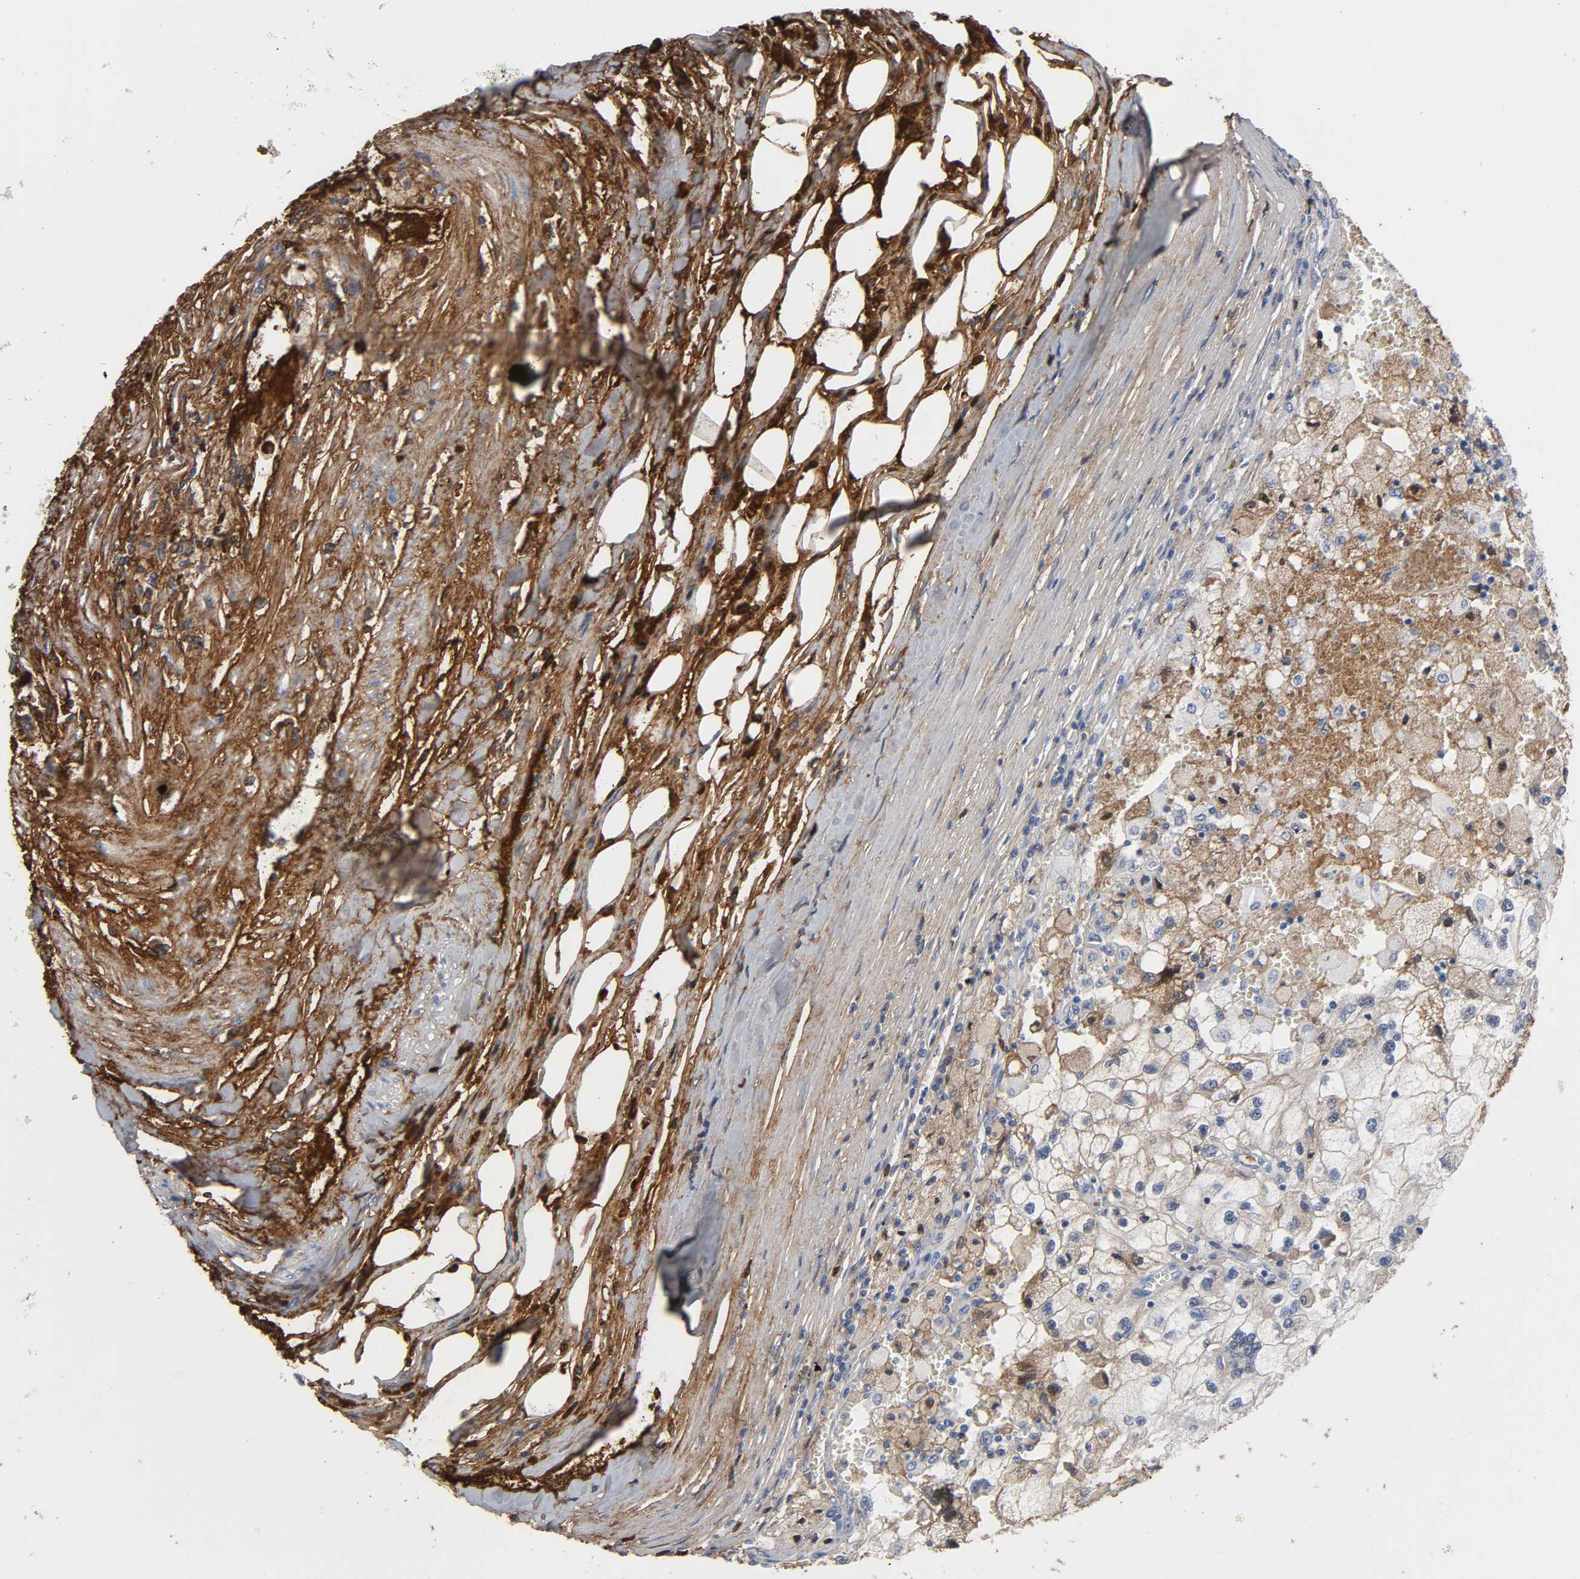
{"staining": {"intensity": "negative", "quantity": "none", "location": "none"}, "tissue": "renal cancer", "cell_type": "Tumor cells", "image_type": "cancer", "snomed": [{"axis": "morphology", "description": "Normal tissue, NOS"}, {"axis": "morphology", "description": "Adenocarcinoma, NOS"}, {"axis": "topography", "description": "Kidney"}], "caption": "Tumor cells show no significant staining in renal adenocarcinoma.", "gene": "FBLN1", "patient": {"sex": "male", "age": 71}}